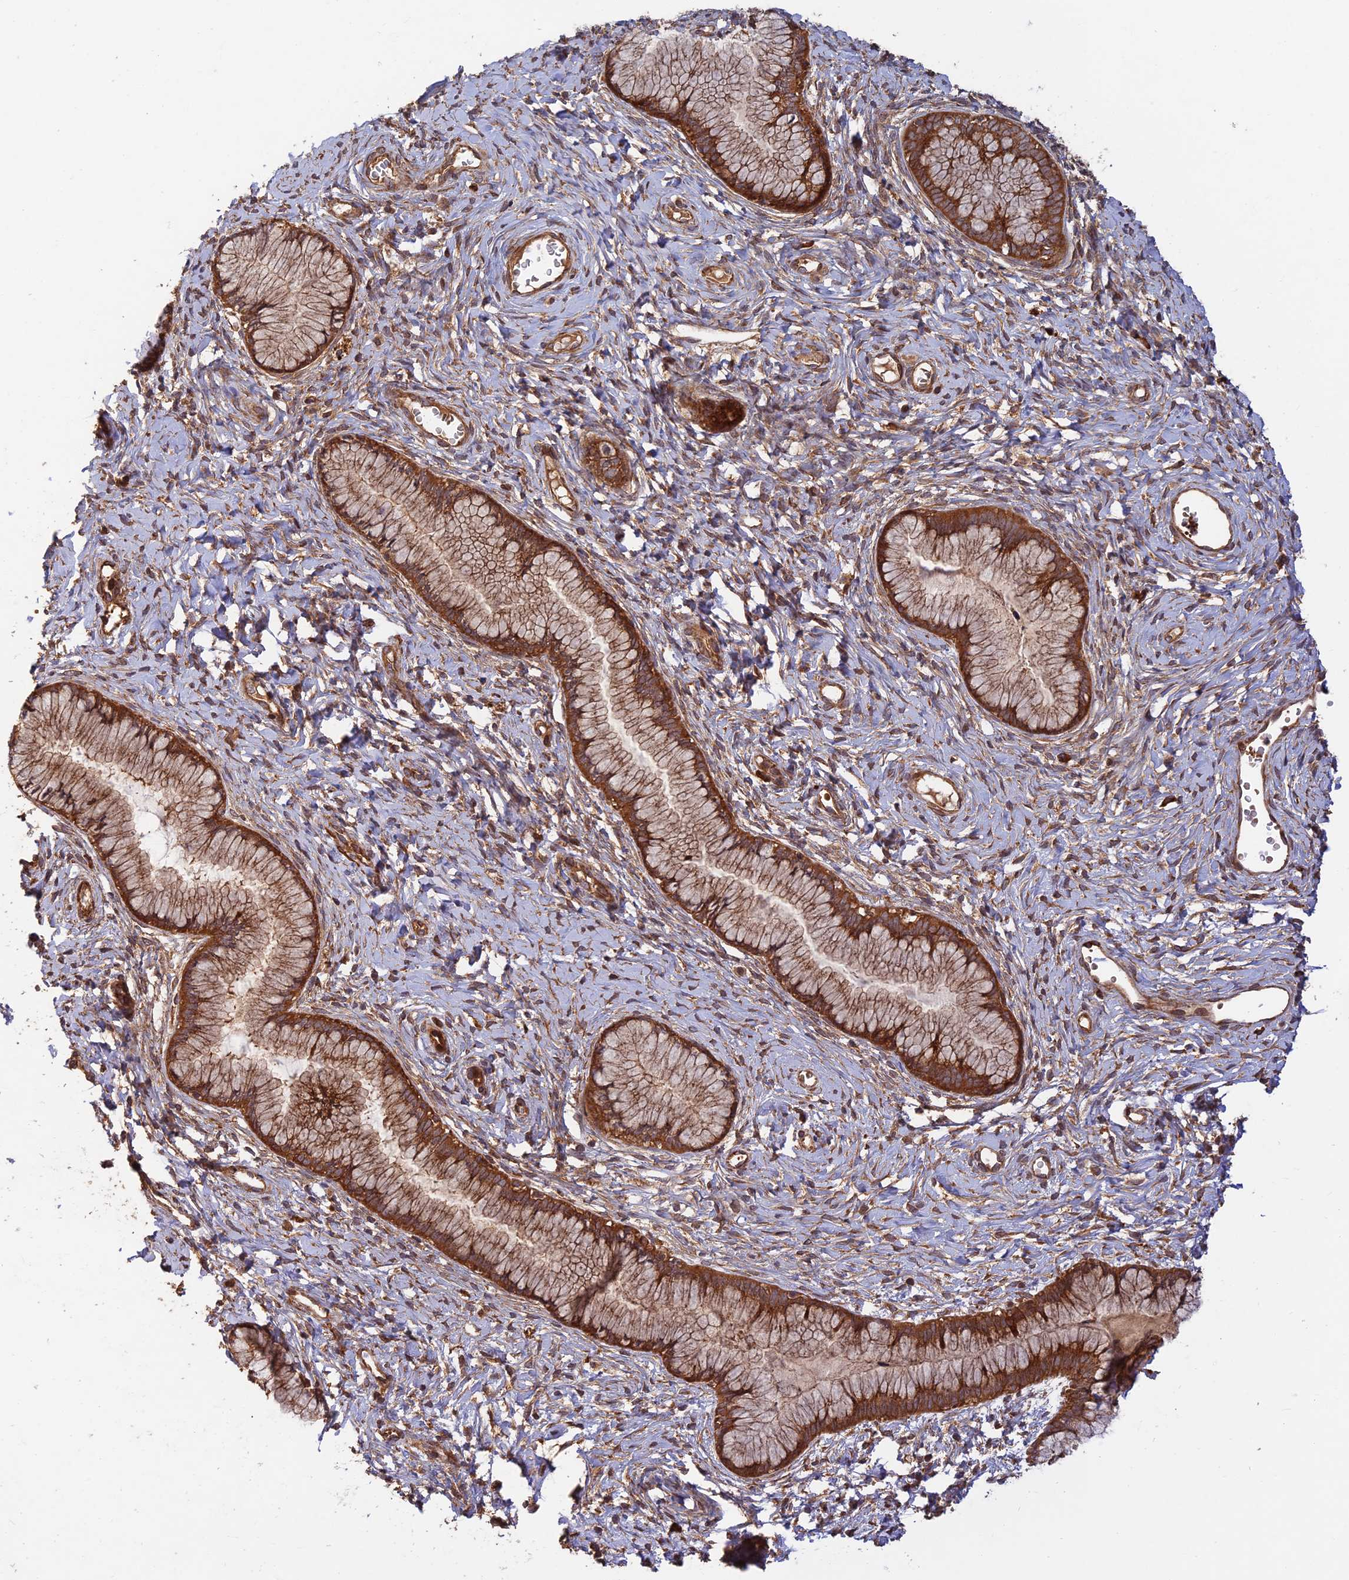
{"staining": {"intensity": "strong", "quantity": ">75%", "location": "cytoplasmic/membranous"}, "tissue": "cervix", "cell_type": "Glandular cells", "image_type": "normal", "snomed": [{"axis": "morphology", "description": "Normal tissue, NOS"}, {"axis": "topography", "description": "Cervix"}], "caption": "A high amount of strong cytoplasmic/membranous staining is seen in about >75% of glandular cells in benign cervix. (Brightfield microscopy of DAB IHC at high magnification).", "gene": "RELCH", "patient": {"sex": "female", "age": 42}}